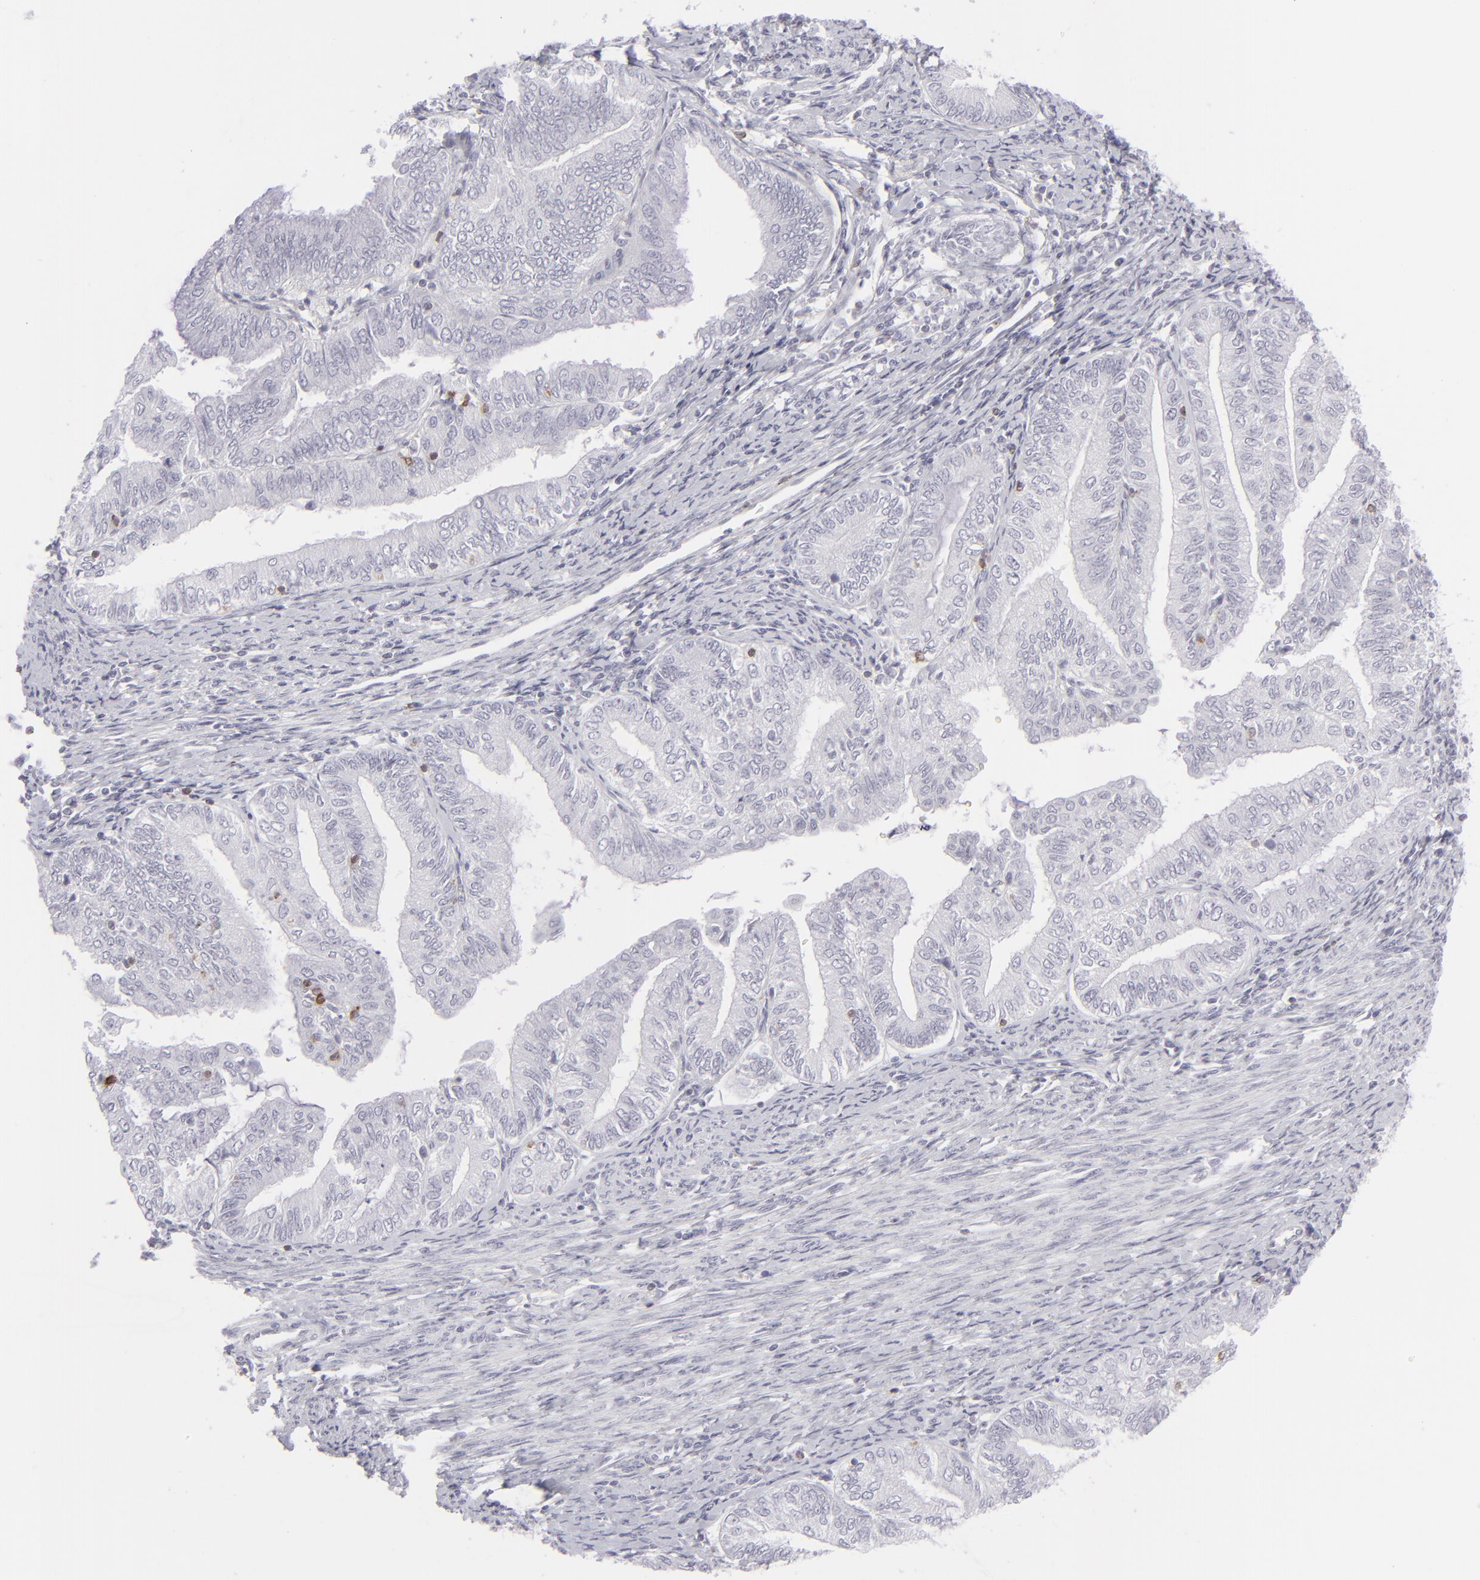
{"staining": {"intensity": "negative", "quantity": "none", "location": "none"}, "tissue": "endometrial cancer", "cell_type": "Tumor cells", "image_type": "cancer", "snomed": [{"axis": "morphology", "description": "Adenocarcinoma, NOS"}, {"axis": "topography", "description": "Endometrium"}], "caption": "The histopathology image exhibits no staining of tumor cells in adenocarcinoma (endometrial). (Stains: DAB (3,3'-diaminobenzidine) IHC with hematoxylin counter stain, Microscopy: brightfield microscopy at high magnification).", "gene": "CD7", "patient": {"sex": "female", "age": 66}}